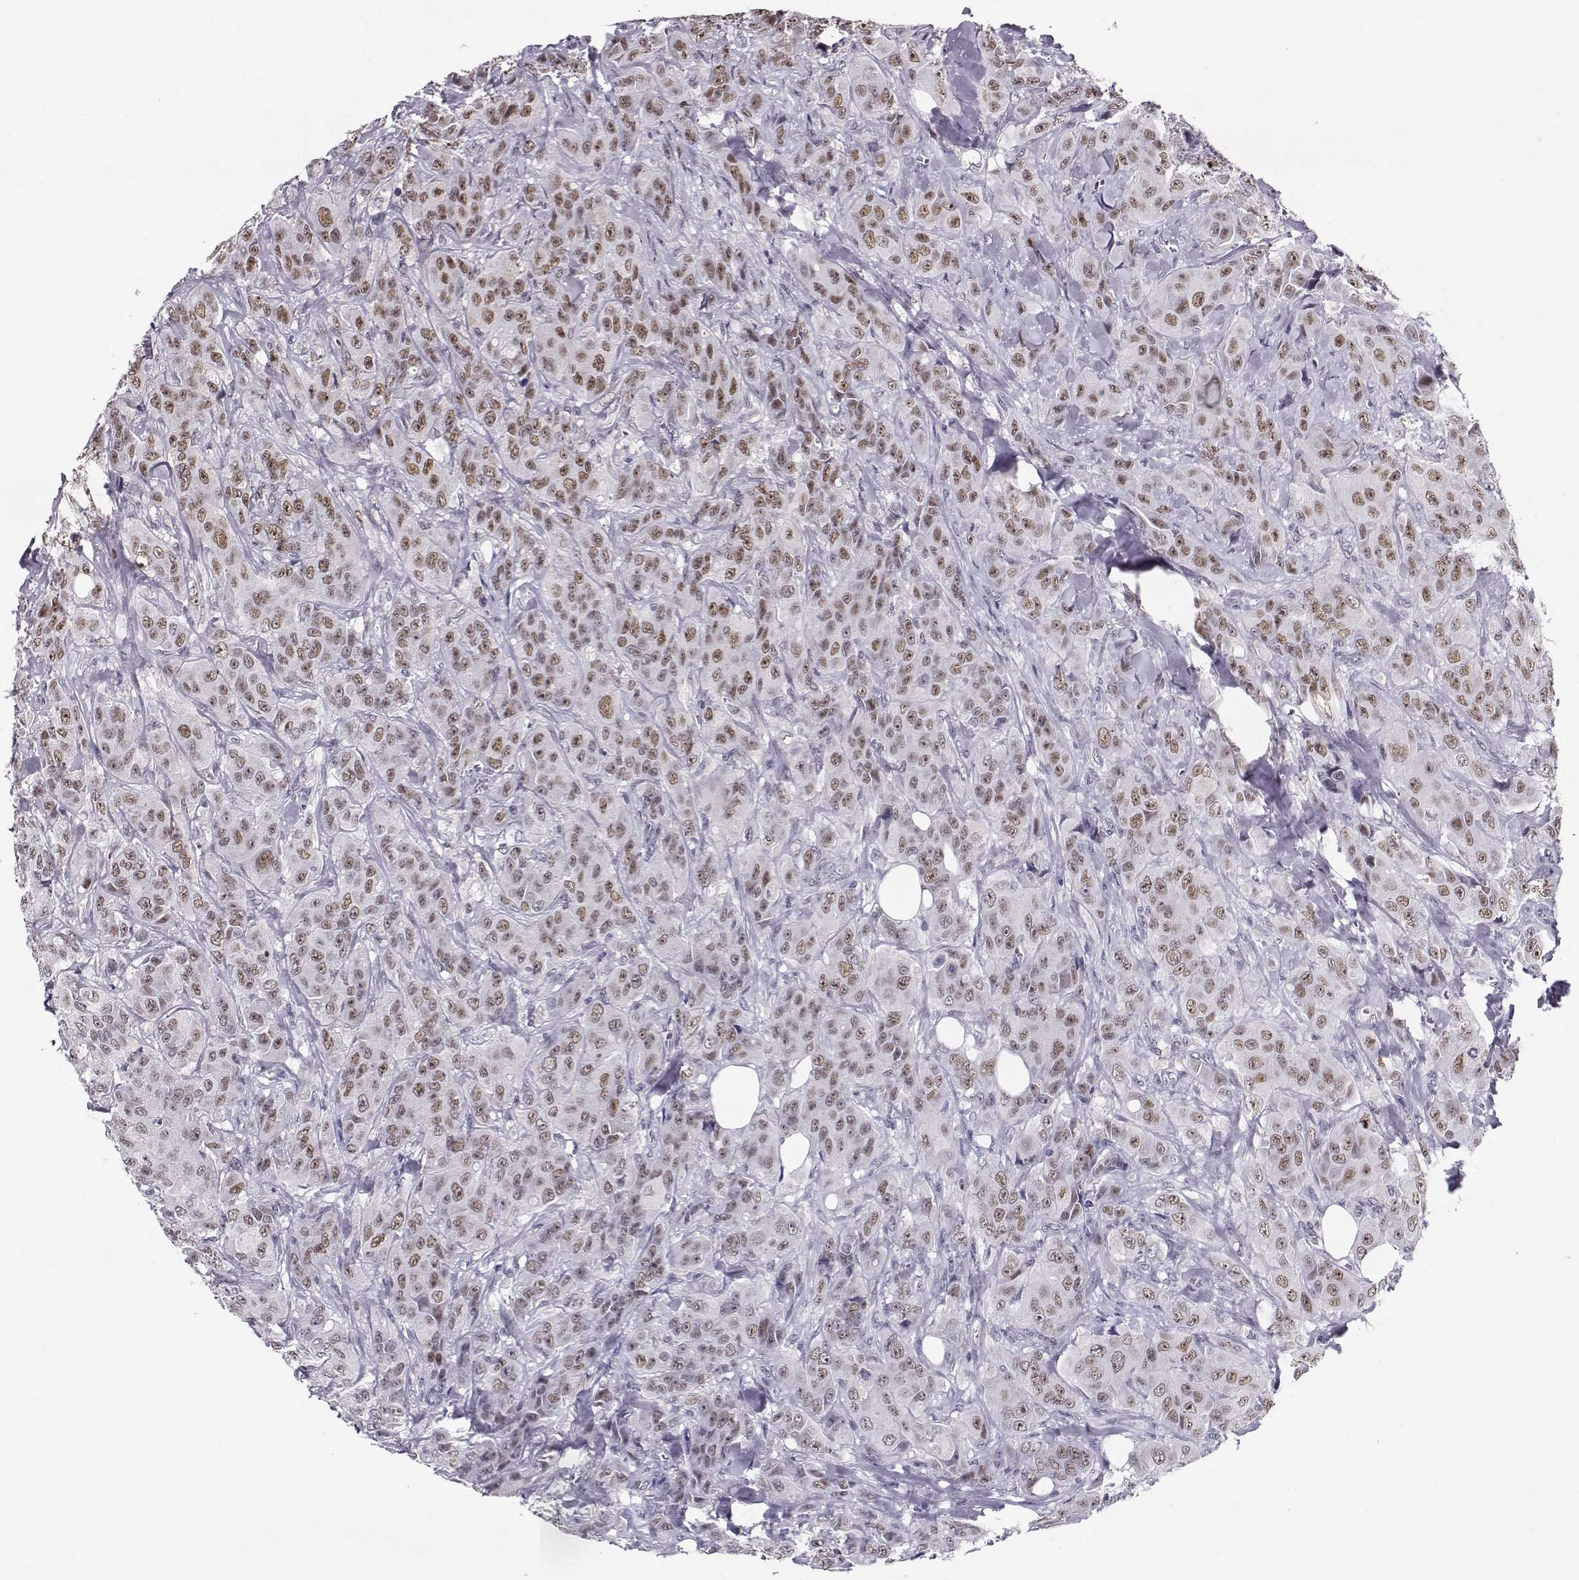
{"staining": {"intensity": "moderate", "quantity": "25%-75%", "location": "nuclear"}, "tissue": "breast cancer", "cell_type": "Tumor cells", "image_type": "cancer", "snomed": [{"axis": "morphology", "description": "Duct carcinoma"}, {"axis": "topography", "description": "Breast"}], "caption": "Immunohistochemical staining of breast cancer displays moderate nuclear protein staining in about 25%-75% of tumor cells. Using DAB (brown) and hematoxylin (blue) stains, captured at high magnification using brightfield microscopy.", "gene": "POLI", "patient": {"sex": "female", "age": 43}}